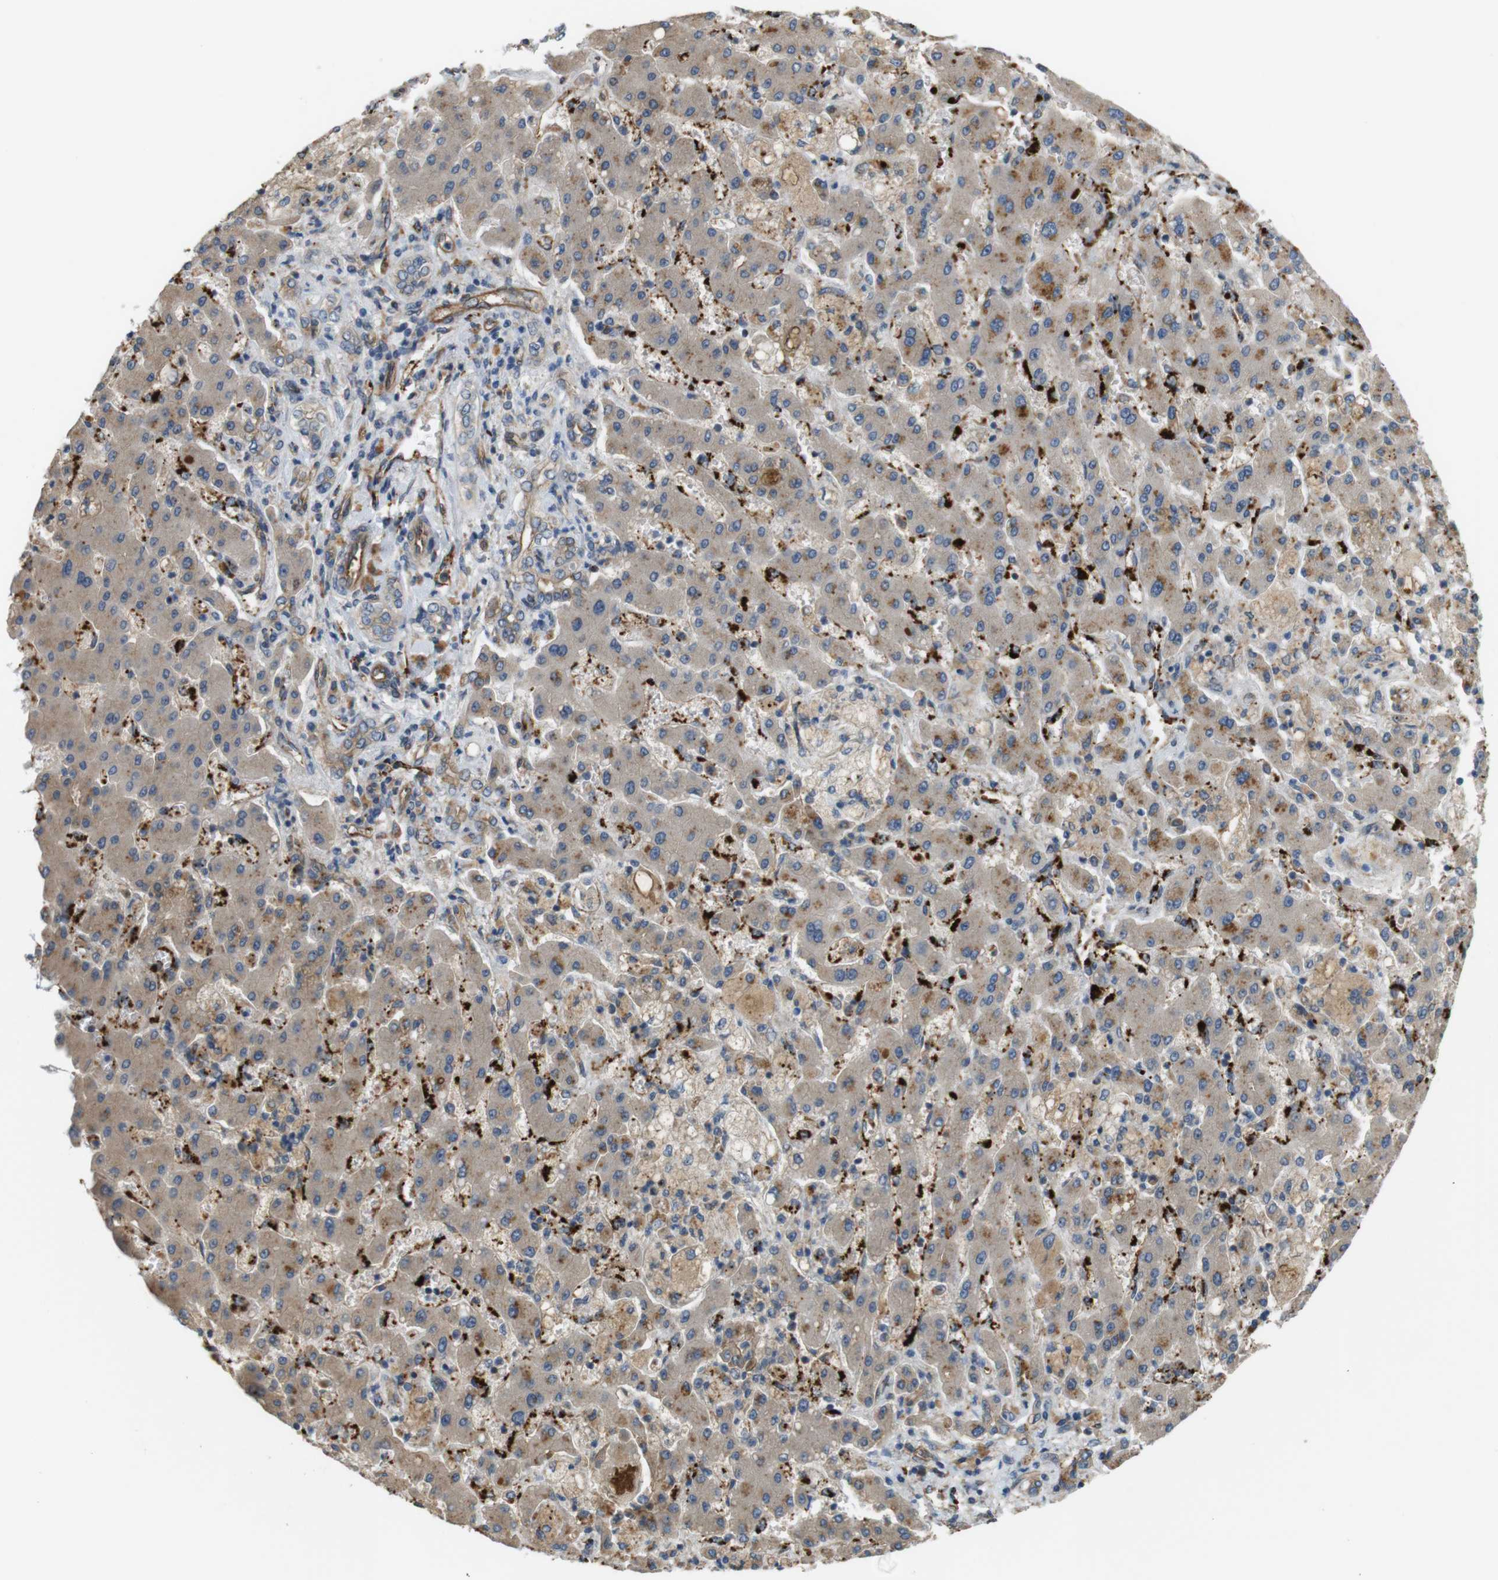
{"staining": {"intensity": "moderate", "quantity": ">75%", "location": "cytoplasmic/membranous"}, "tissue": "liver cancer", "cell_type": "Tumor cells", "image_type": "cancer", "snomed": [{"axis": "morphology", "description": "Cholangiocarcinoma"}, {"axis": "topography", "description": "Liver"}], "caption": "Tumor cells exhibit moderate cytoplasmic/membranous positivity in approximately >75% of cells in liver cancer (cholangiocarcinoma).", "gene": "BVES", "patient": {"sex": "male", "age": 50}}